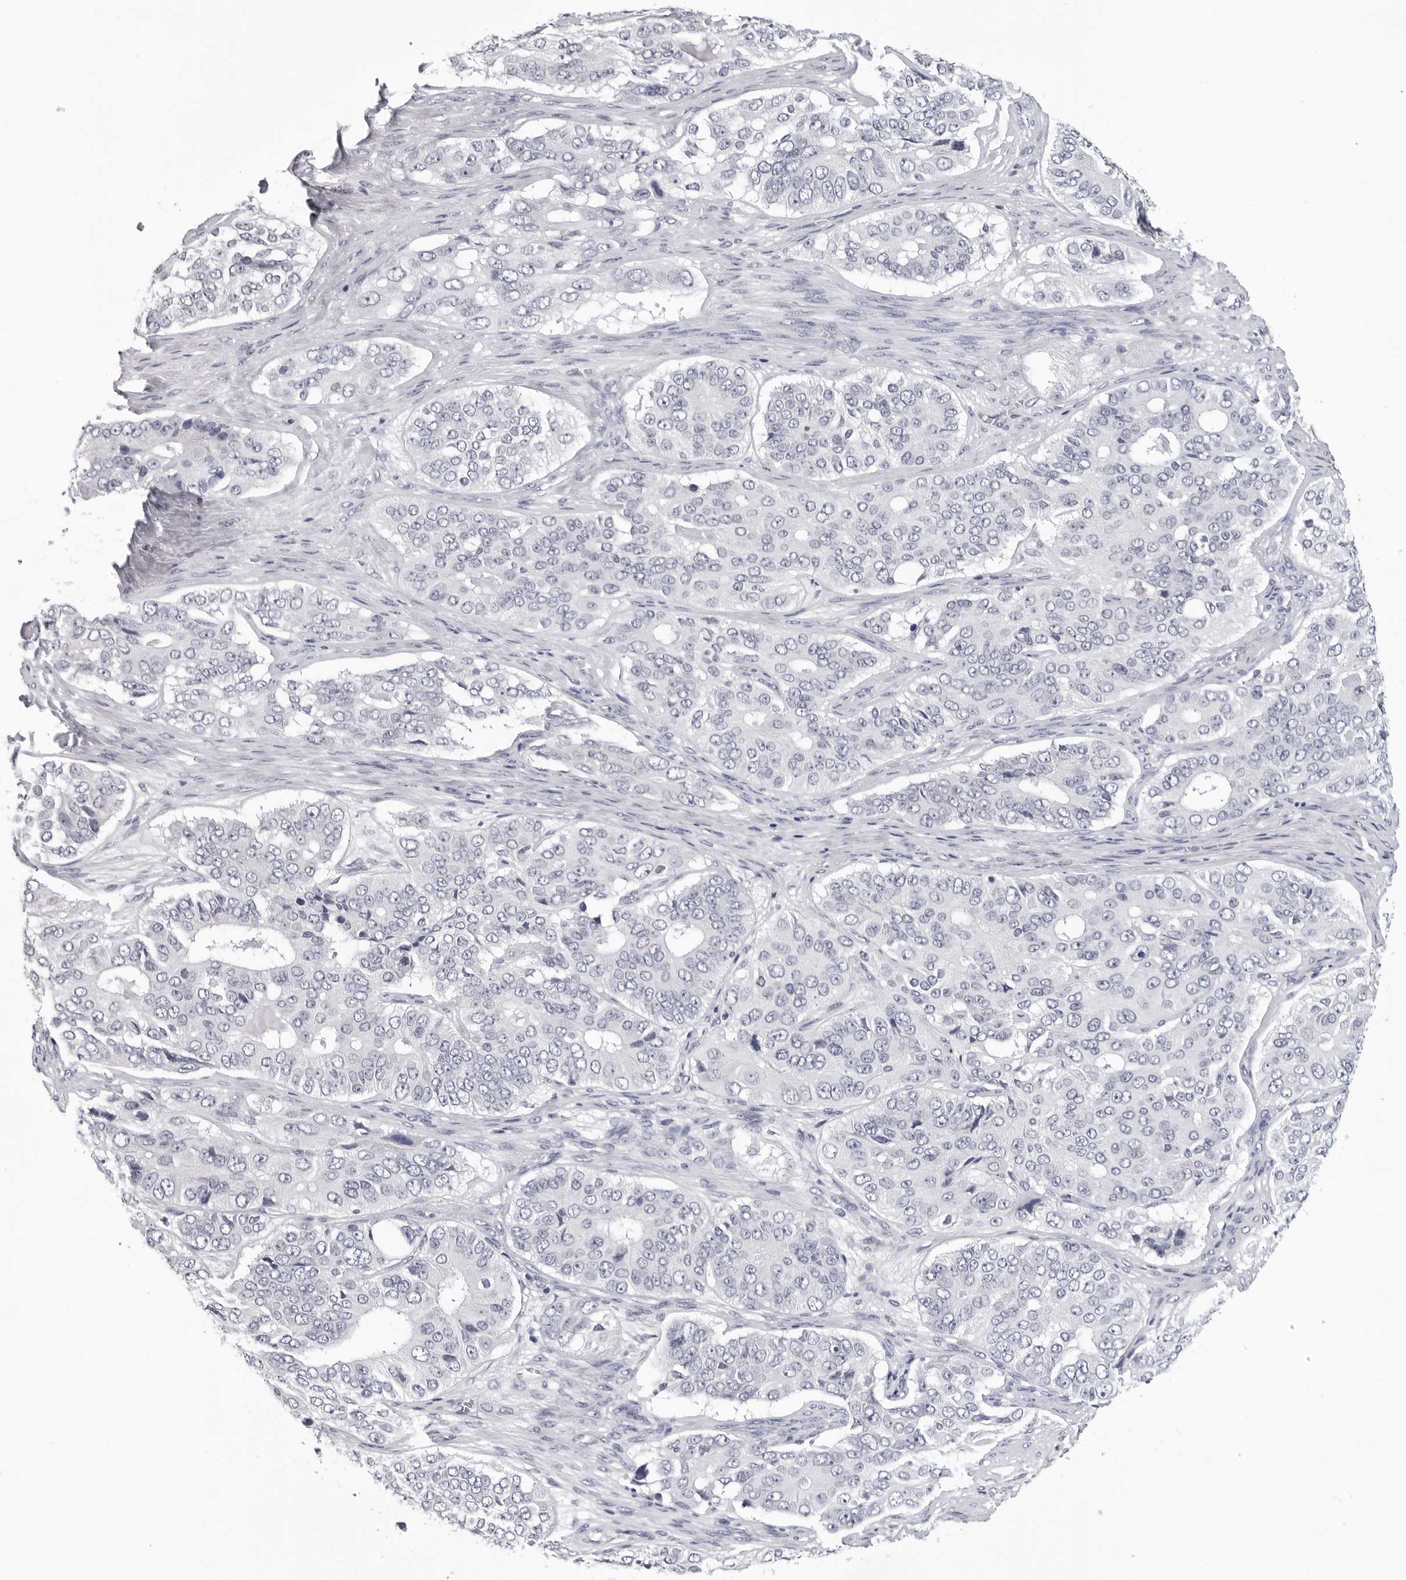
{"staining": {"intensity": "negative", "quantity": "none", "location": "none"}, "tissue": "ovarian cancer", "cell_type": "Tumor cells", "image_type": "cancer", "snomed": [{"axis": "morphology", "description": "Carcinoma, endometroid"}, {"axis": "topography", "description": "Ovary"}], "caption": "DAB immunohistochemical staining of ovarian endometroid carcinoma displays no significant positivity in tumor cells.", "gene": "TRMT13", "patient": {"sex": "female", "age": 51}}